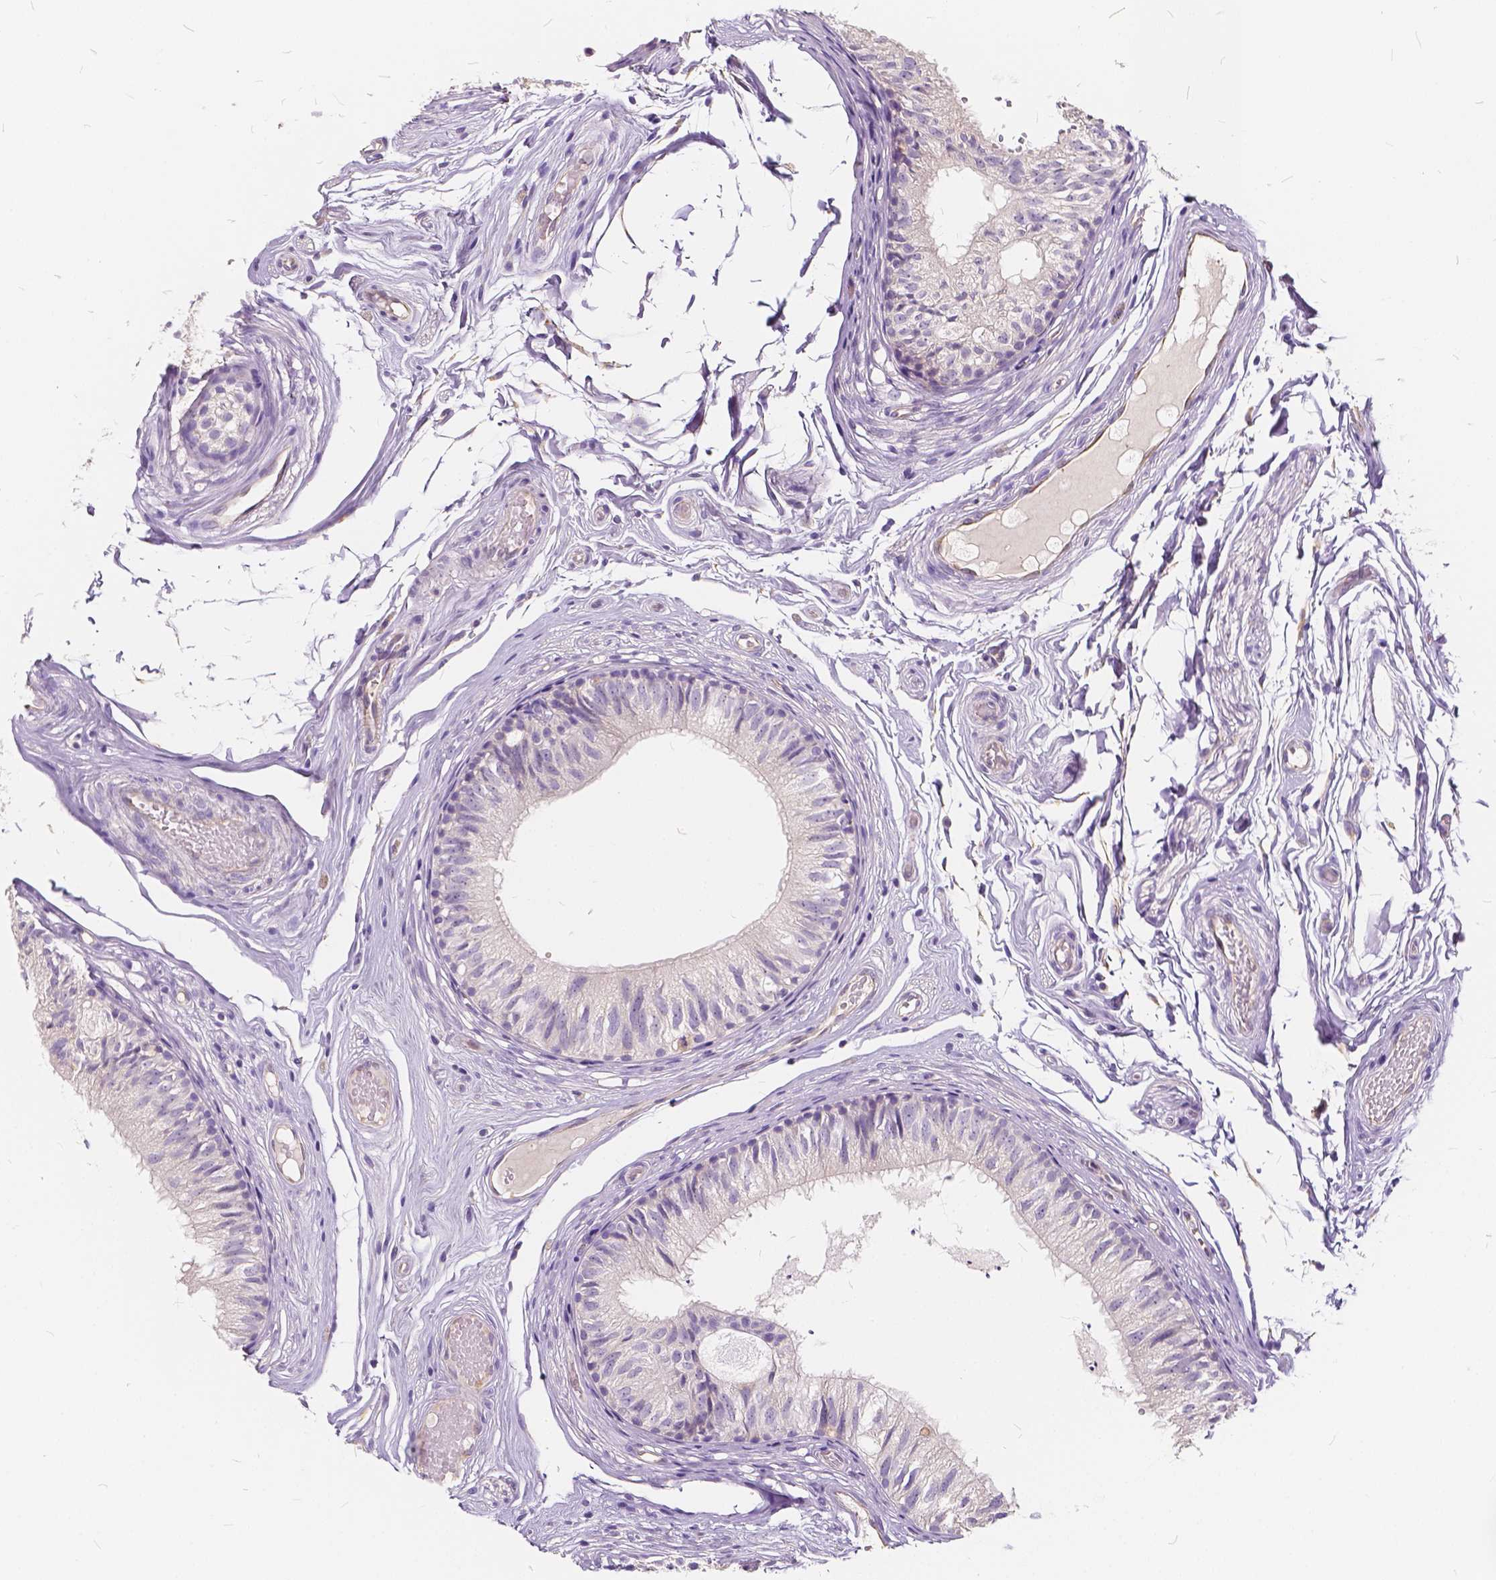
{"staining": {"intensity": "negative", "quantity": "none", "location": "none"}, "tissue": "epididymis", "cell_type": "Glandular cells", "image_type": "normal", "snomed": [{"axis": "morphology", "description": "Normal tissue, NOS"}, {"axis": "topography", "description": "Epididymis"}], "caption": "High power microscopy micrograph of an immunohistochemistry (IHC) photomicrograph of normal epididymis, revealing no significant positivity in glandular cells.", "gene": "KIAA0513", "patient": {"sex": "male", "age": 29}}